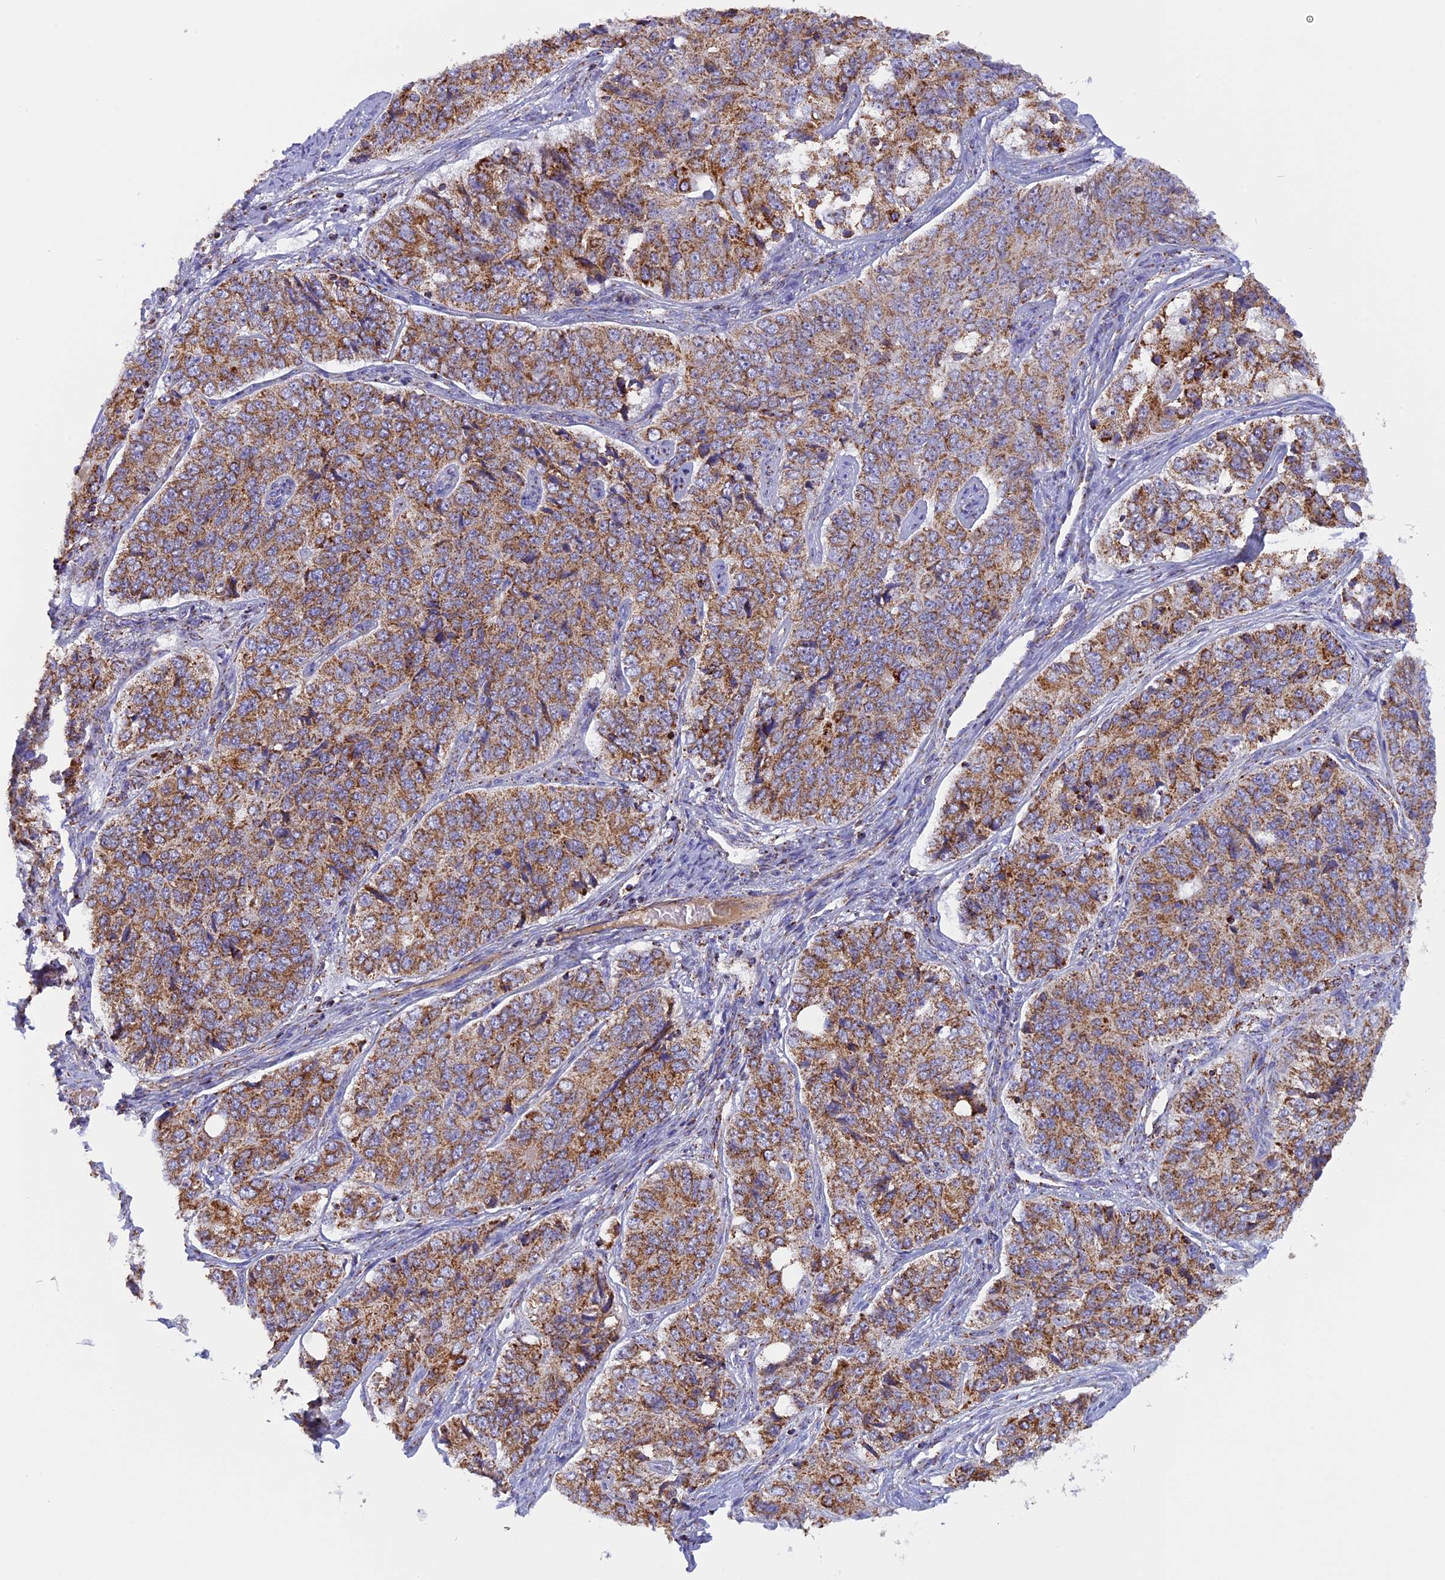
{"staining": {"intensity": "moderate", "quantity": ">75%", "location": "cytoplasmic/membranous"}, "tissue": "ovarian cancer", "cell_type": "Tumor cells", "image_type": "cancer", "snomed": [{"axis": "morphology", "description": "Carcinoma, endometroid"}, {"axis": "topography", "description": "Ovary"}], "caption": "Ovarian endometroid carcinoma tissue shows moderate cytoplasmic/membranous expression in approximately >75% of tumor cells", "gene": "KCNG1", "patient": {"sex": "female", "age": 51}}